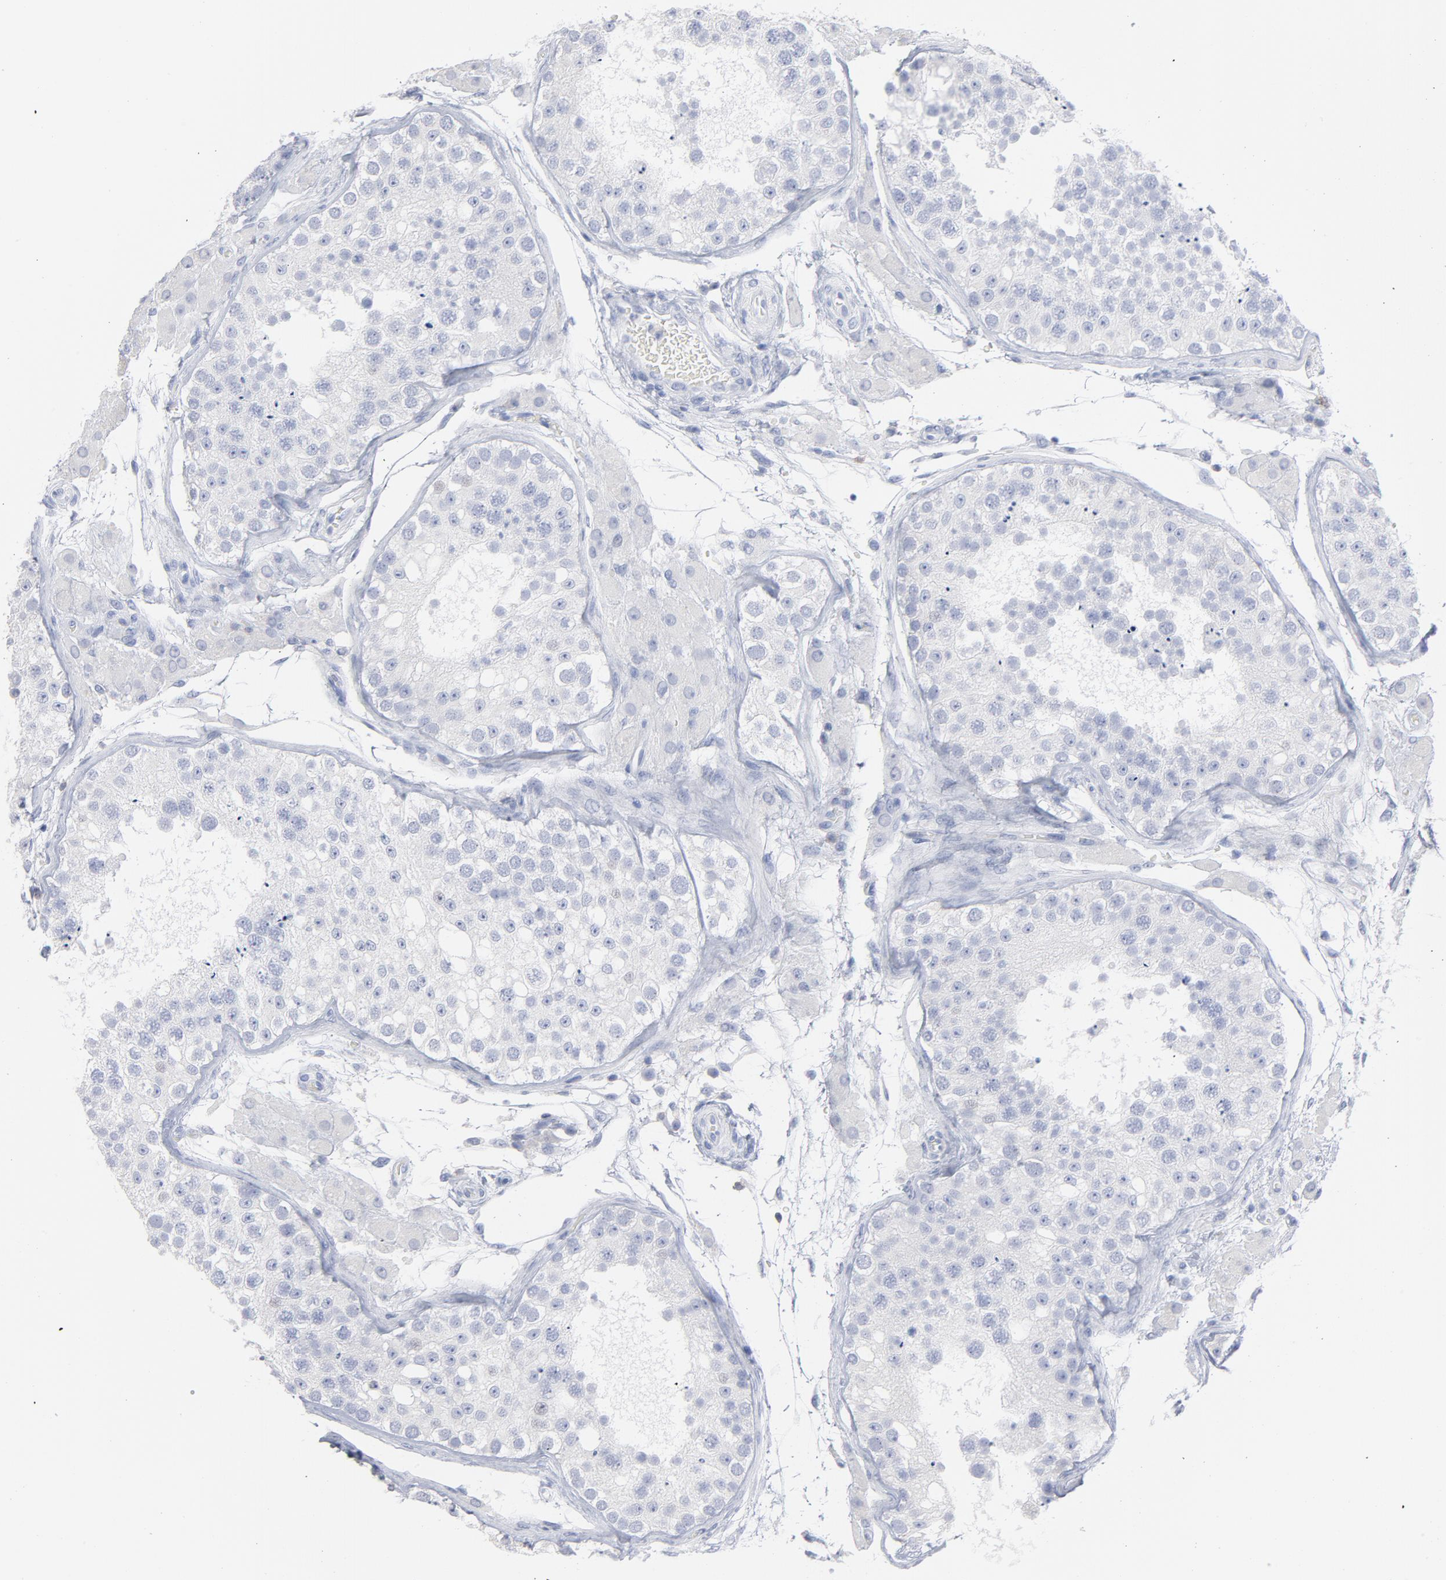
{"staining": {"intensity": "negative", "quantity": "none", "location": "none"}, "tissue": "testis", "cell_type": "Cells in seminiferous ducts", "image_type": "normal", "snomed": [{"axis": "morphology", "description": "Normal tissue, NOS"}, {"axis": "topography", "description": "Testis"}], "caption": "Image shows no protein staining in cells in seminiferous ducts of normal testis. The staining is performed using DAB (3,3'-diaminobenzidine) brown chromogen with nuclei counter-stained in using hematoxylin.", "gene": "P2RY8", "patient": {"sex": "male", "age": 26}}